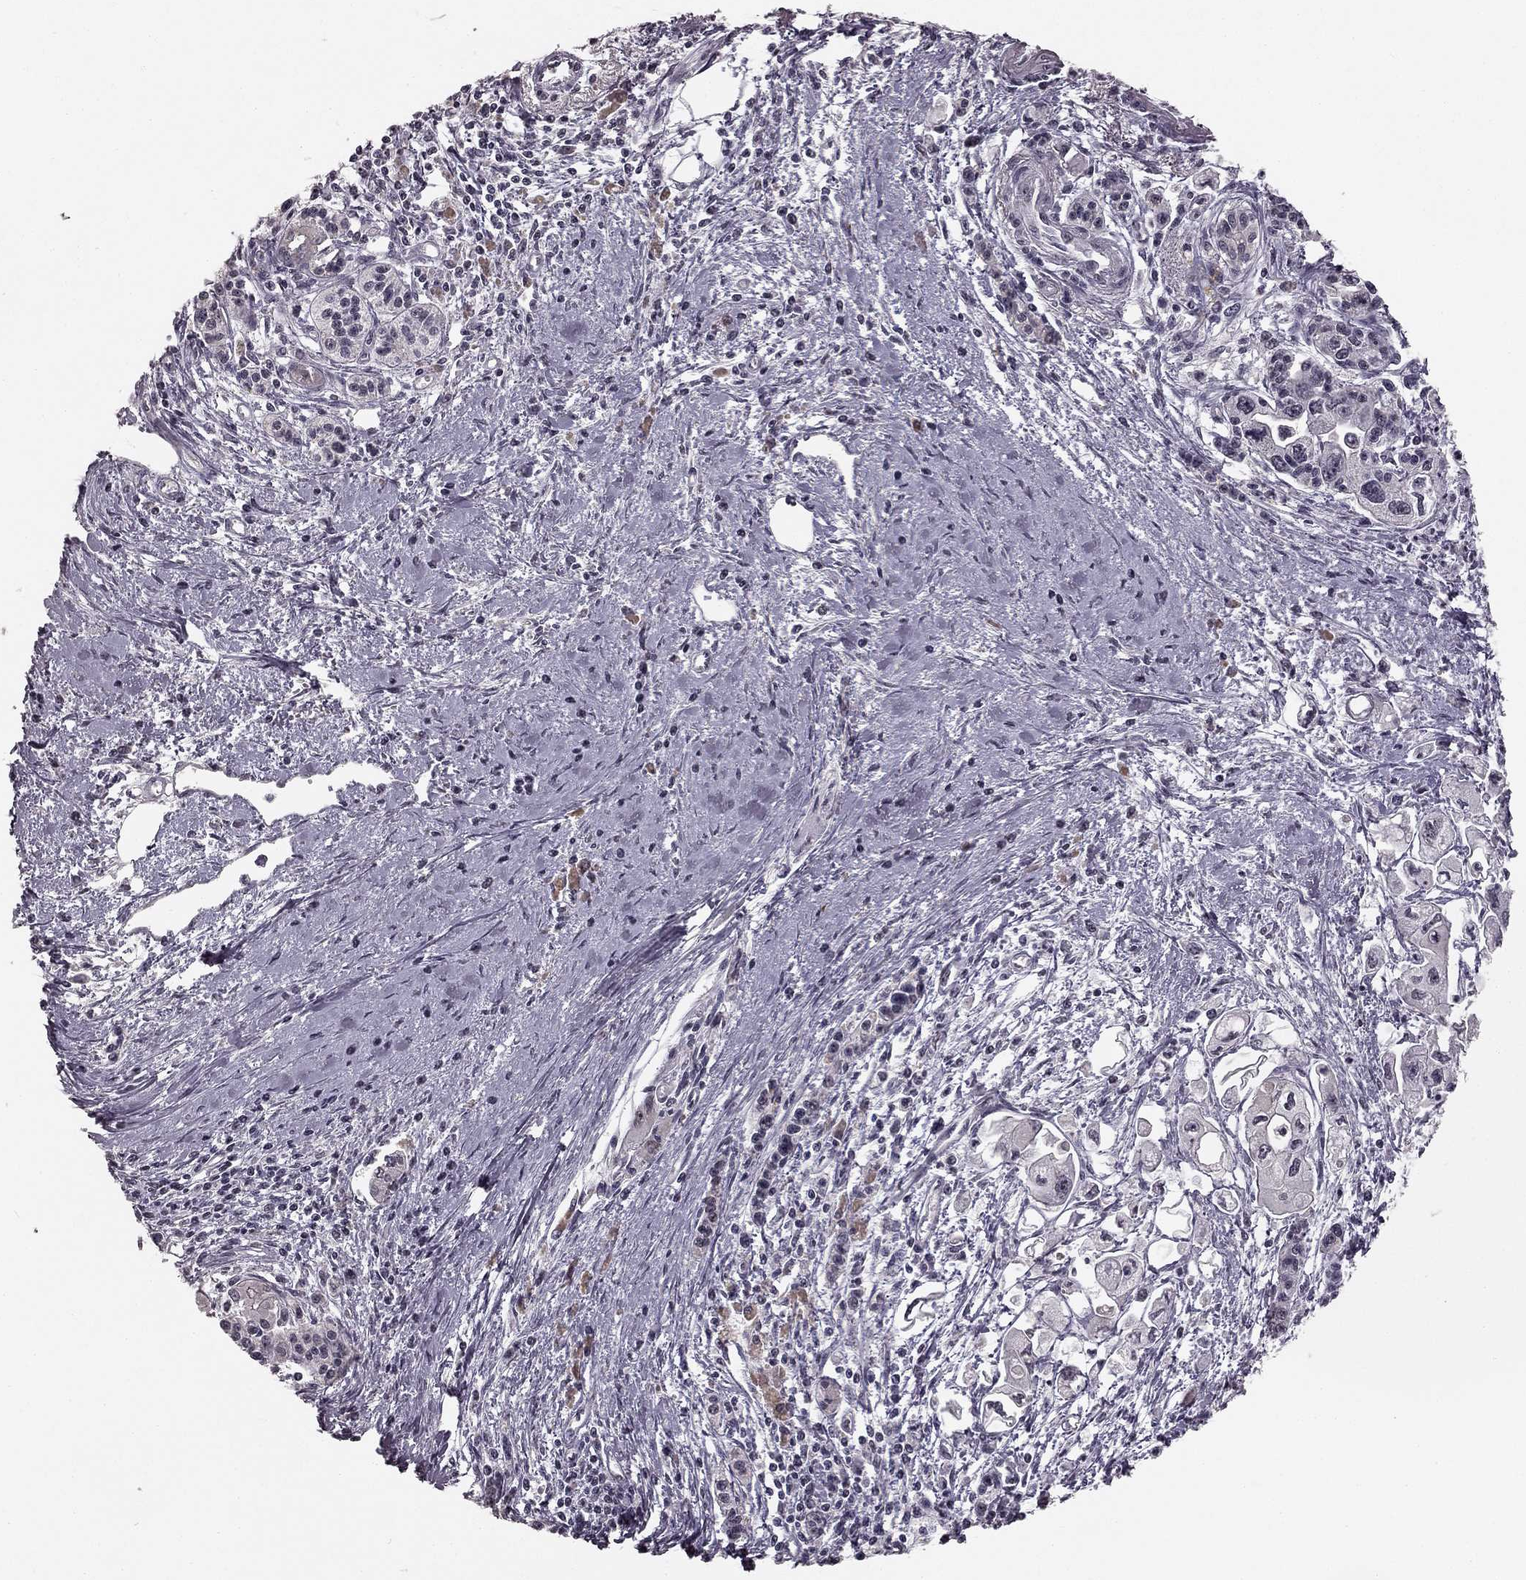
{"staining": {"intensity": "negative", "quantity": "none", "location": "none"}, "tissue": "pancreatic cancer", "cell_type": "Tumor cells", "image_type": "cancer", "snomed": [{"axis": "morphology", "description": "Adenocarcinoma, NOS"}, {"axis": "topography", "description": "Pancreas"}], "caption": "Immunohistochemistry (IHC) photomicrograph of neoplastic tissue: human pancreatic cancer (adenocarcinoma) stained with DAB (3,3'-diaminobenzidine) exhibits no significant protein staining in tumor cells.", "gene": "HCN4", "patient": {"sex": "male", "age": 70}}